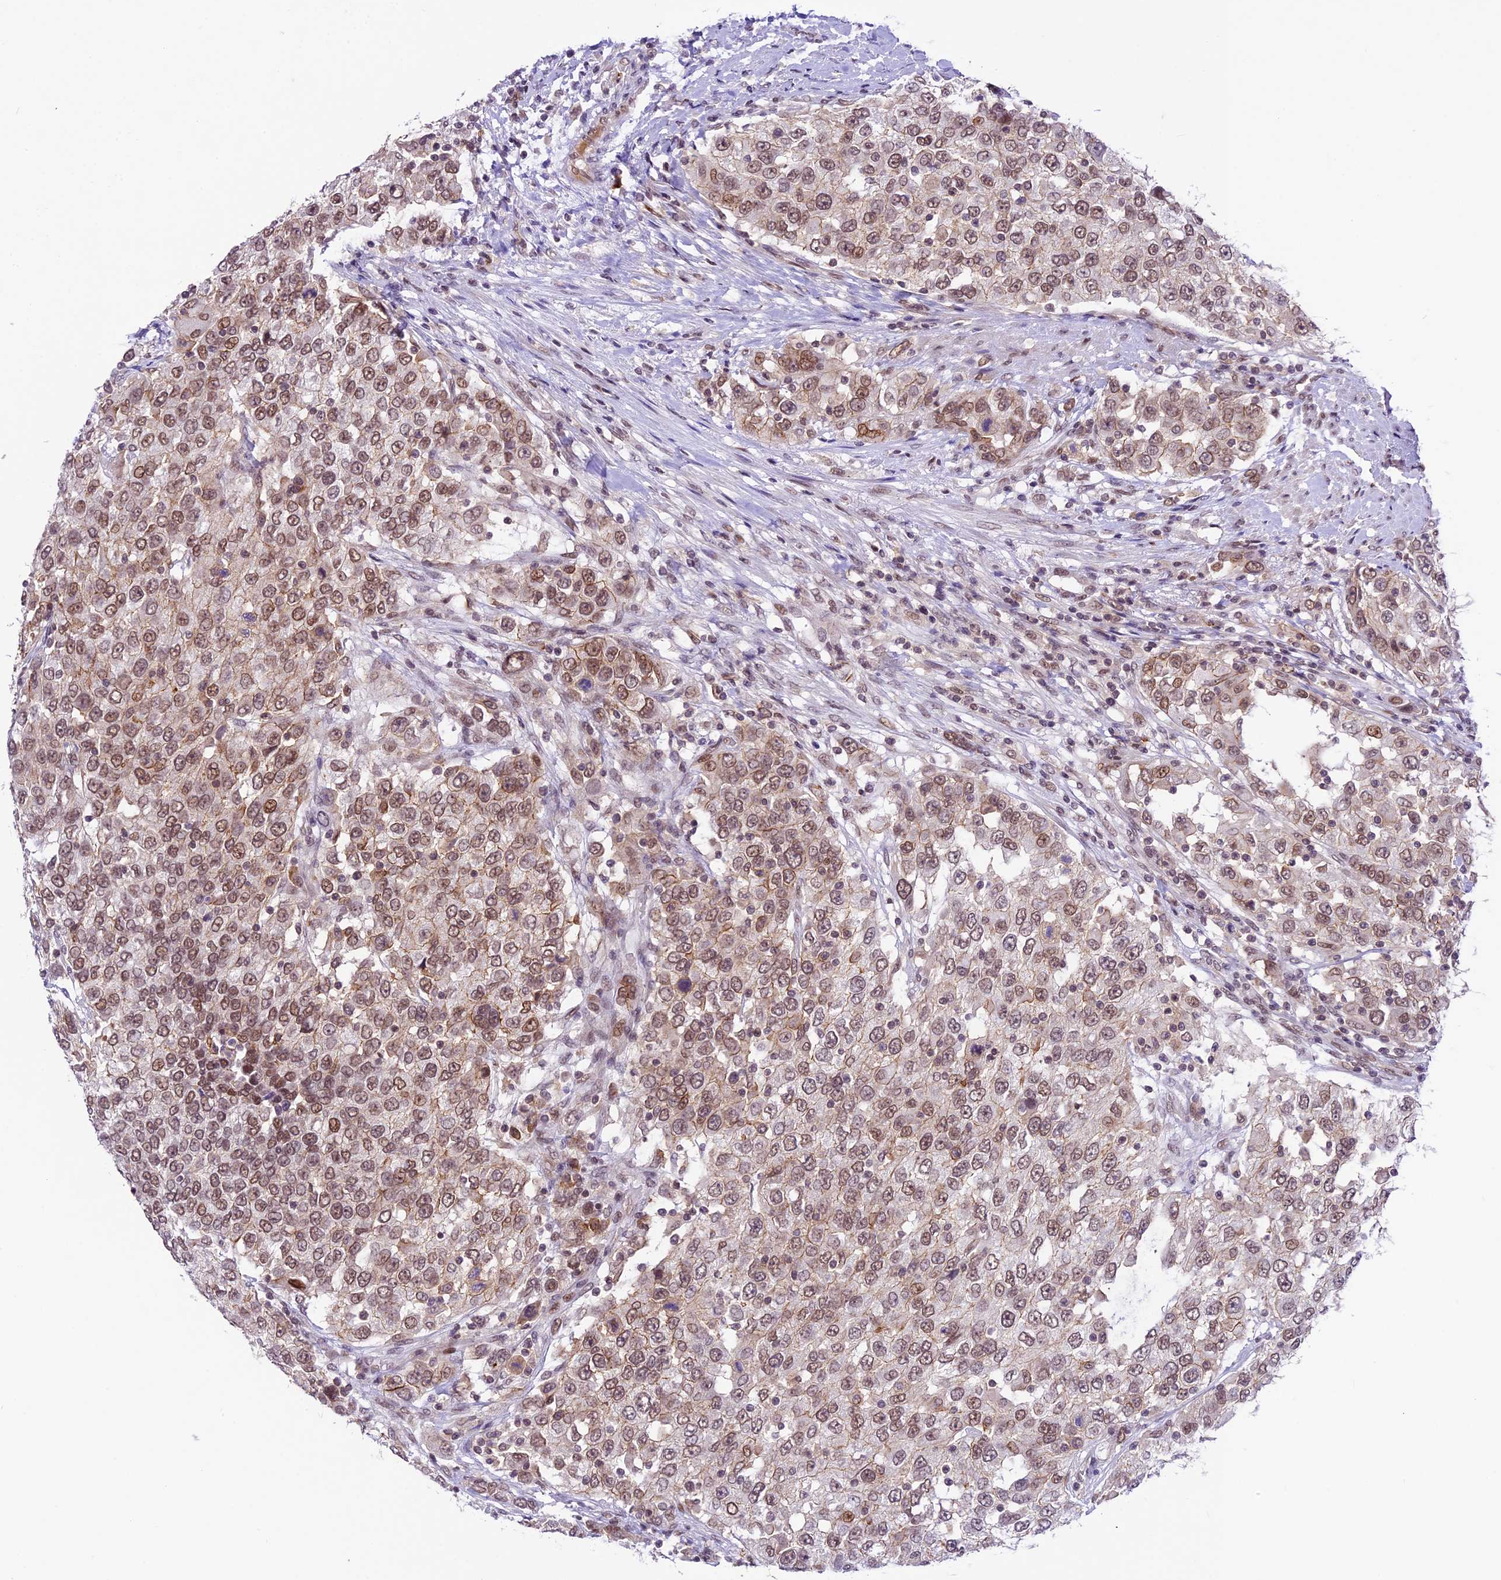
{"staining": {"intensity": "moderate", "quantity": ">75%", "location": "nuclear"}, "tissue": "urothelial cancer", "cell_type": "Tumor cells", "image_type": "cancer", "snomed": [{"axis": "morphology", "description": "Urothelial carcinoma, High grade"}, {"axis": "topography", "description": "Urinary bladder"}], "caption": "Immunohistochemical staining of urothelial cancer reveals medium levels of moderate nuclear expression in approximately >75% of tumor cells.", "gene": "SHKBP1", "patient": {"sex": "female", "age": 80}}